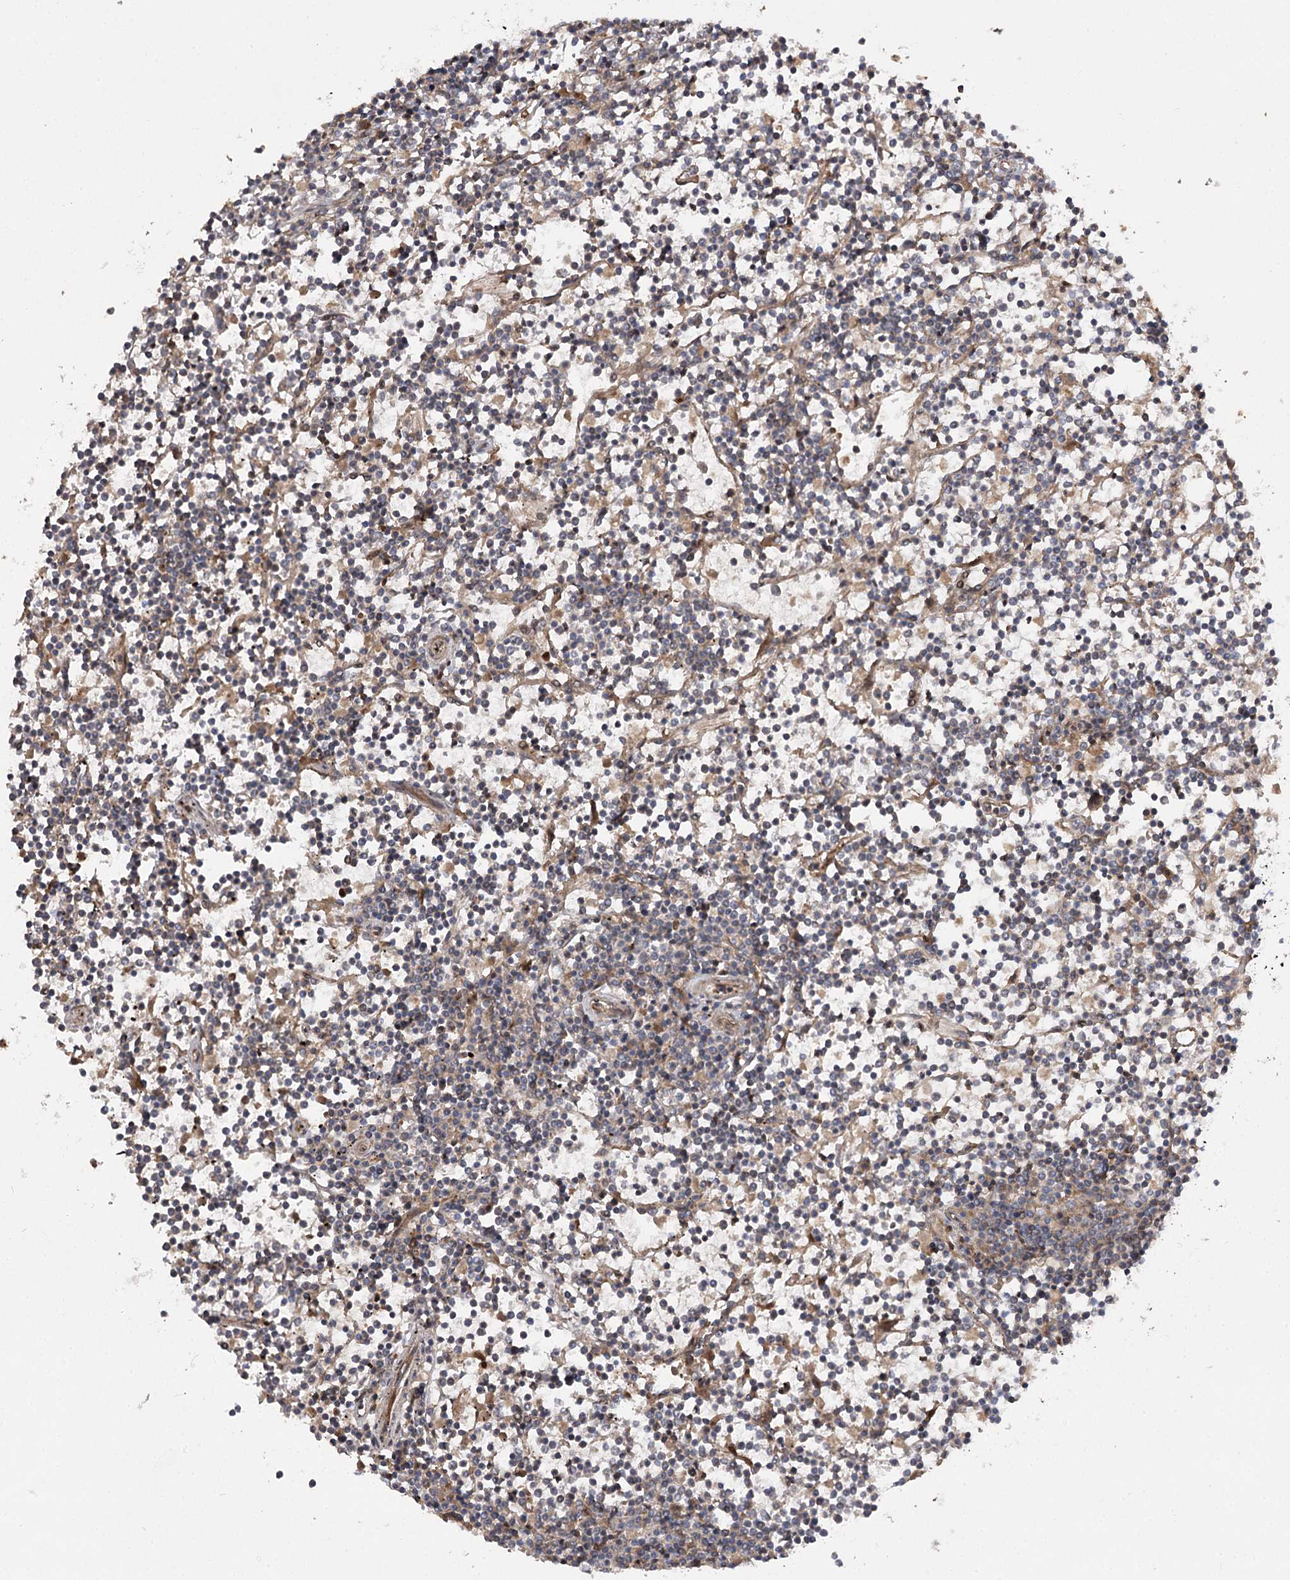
{"staining": {"intensity": "weak", "quantity": "25%-75%", "location": "cytoplasmic/membranous"}, "tissue": "lymphoma", "cell_type": "Tumor cells", "image_type": "cancer", "snomed": [{"axis": "morphology", "description": "Malignant lymphoma, non-Hodgkin's type, Low grade"}, {"axis": "topography", "description": "Spleen"}], "caption": "The micrograph exhibits immunohistochemical staining of lymphoma. There is weak cytoplasmic/membranous staining is seen in about 25%-75% of tumor cells.", "gene": "KIAA0825", "patient": {"sex": "female", "age": 19}}